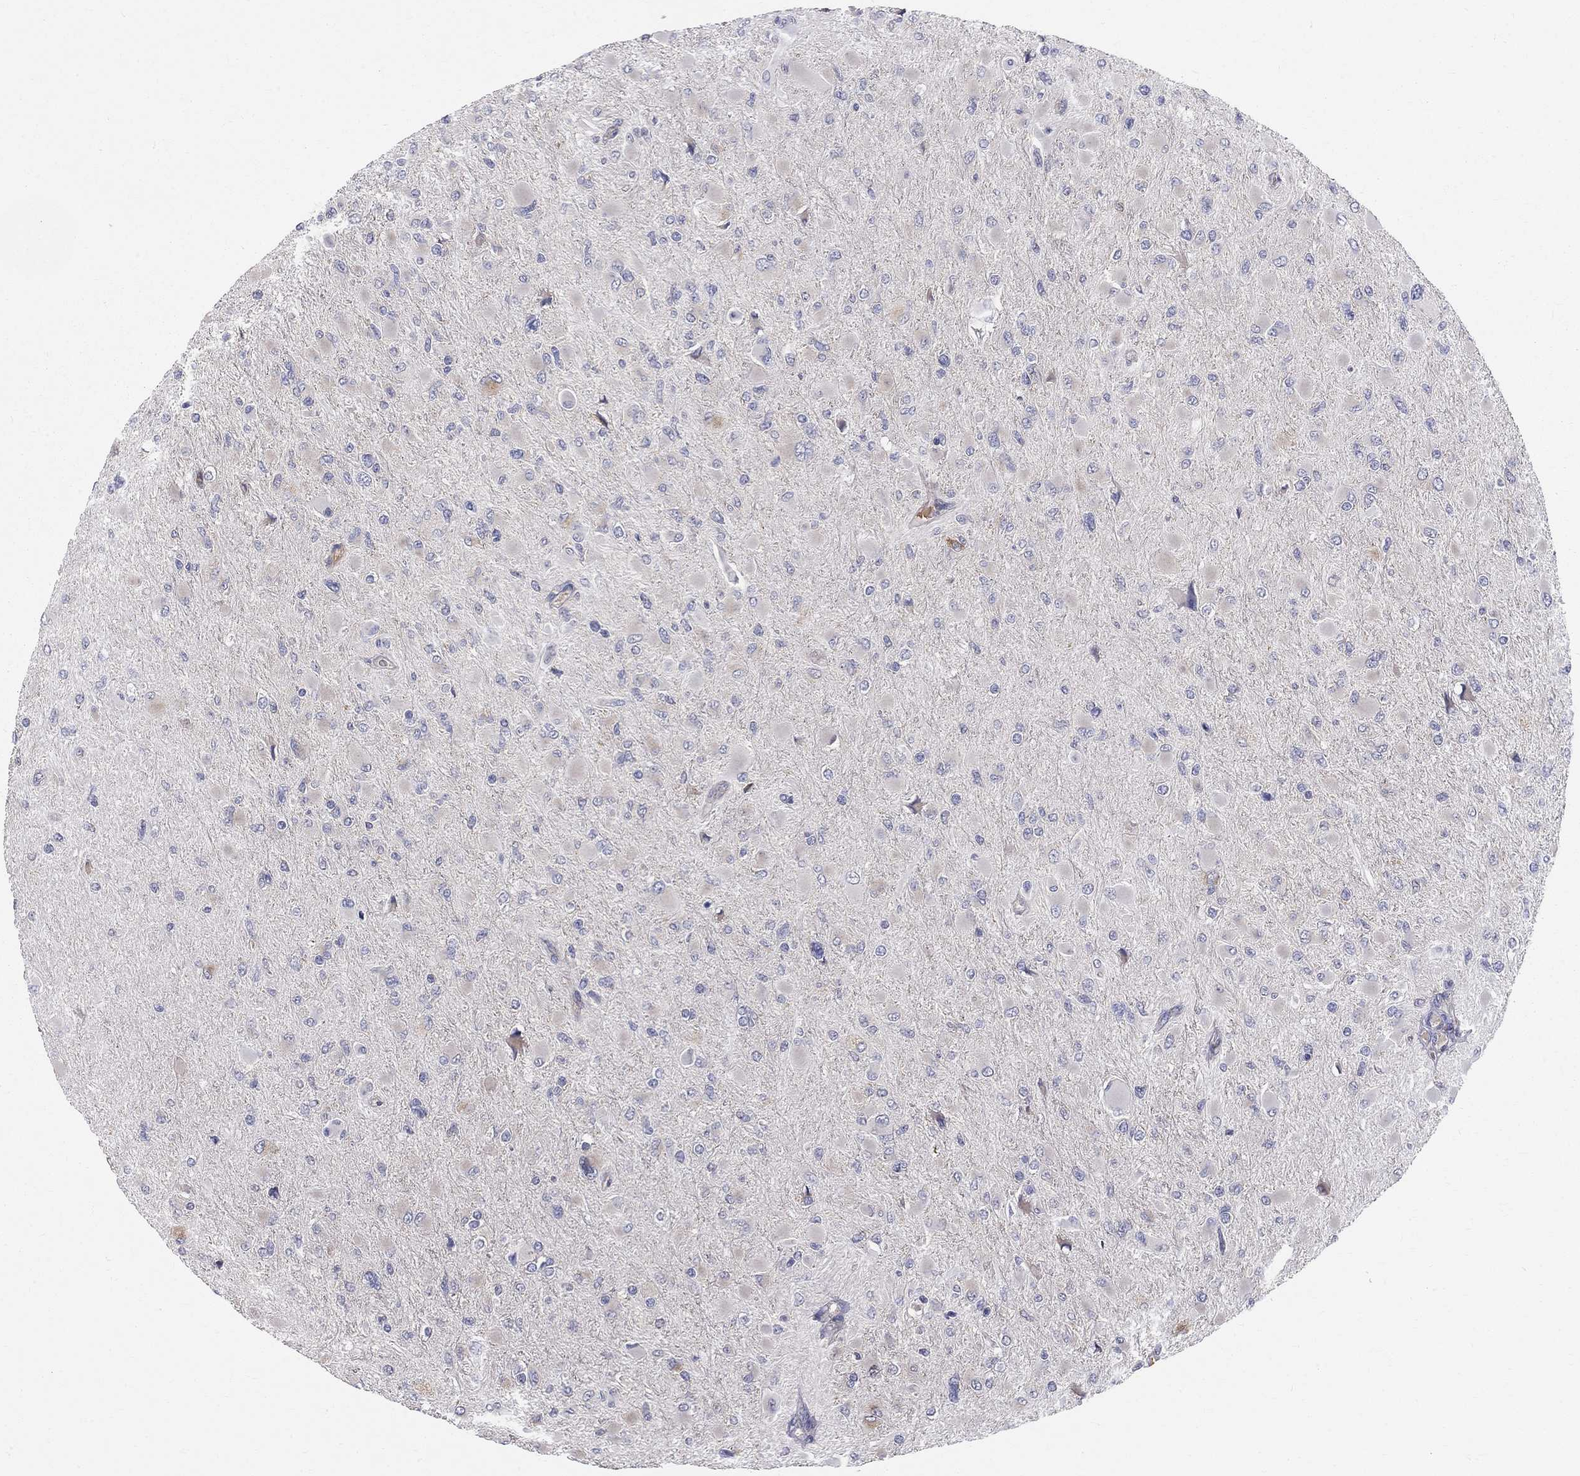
{"staining": {"intensity": "negative", "quantity": "none", "location": "none"}, "tissue": "glioma", "cell_type": "Tumor cells", "image_type": "cancer", "snomed": [{"axis": "morphology", "description": "Glioma, malignant, High grade"}, {"axis": "topography", "description": "Cerebral cortex"}], "caption": "DAB immunohistochemical staining of glioma exhibits no significant expression in tumor cells. (DAB (3,3'-diaminobenzidine) immunohistochemistry with hematoxylin counter stain).", "gene": "CASTOR1", "patient": {"sex": "female", "age": 36}}